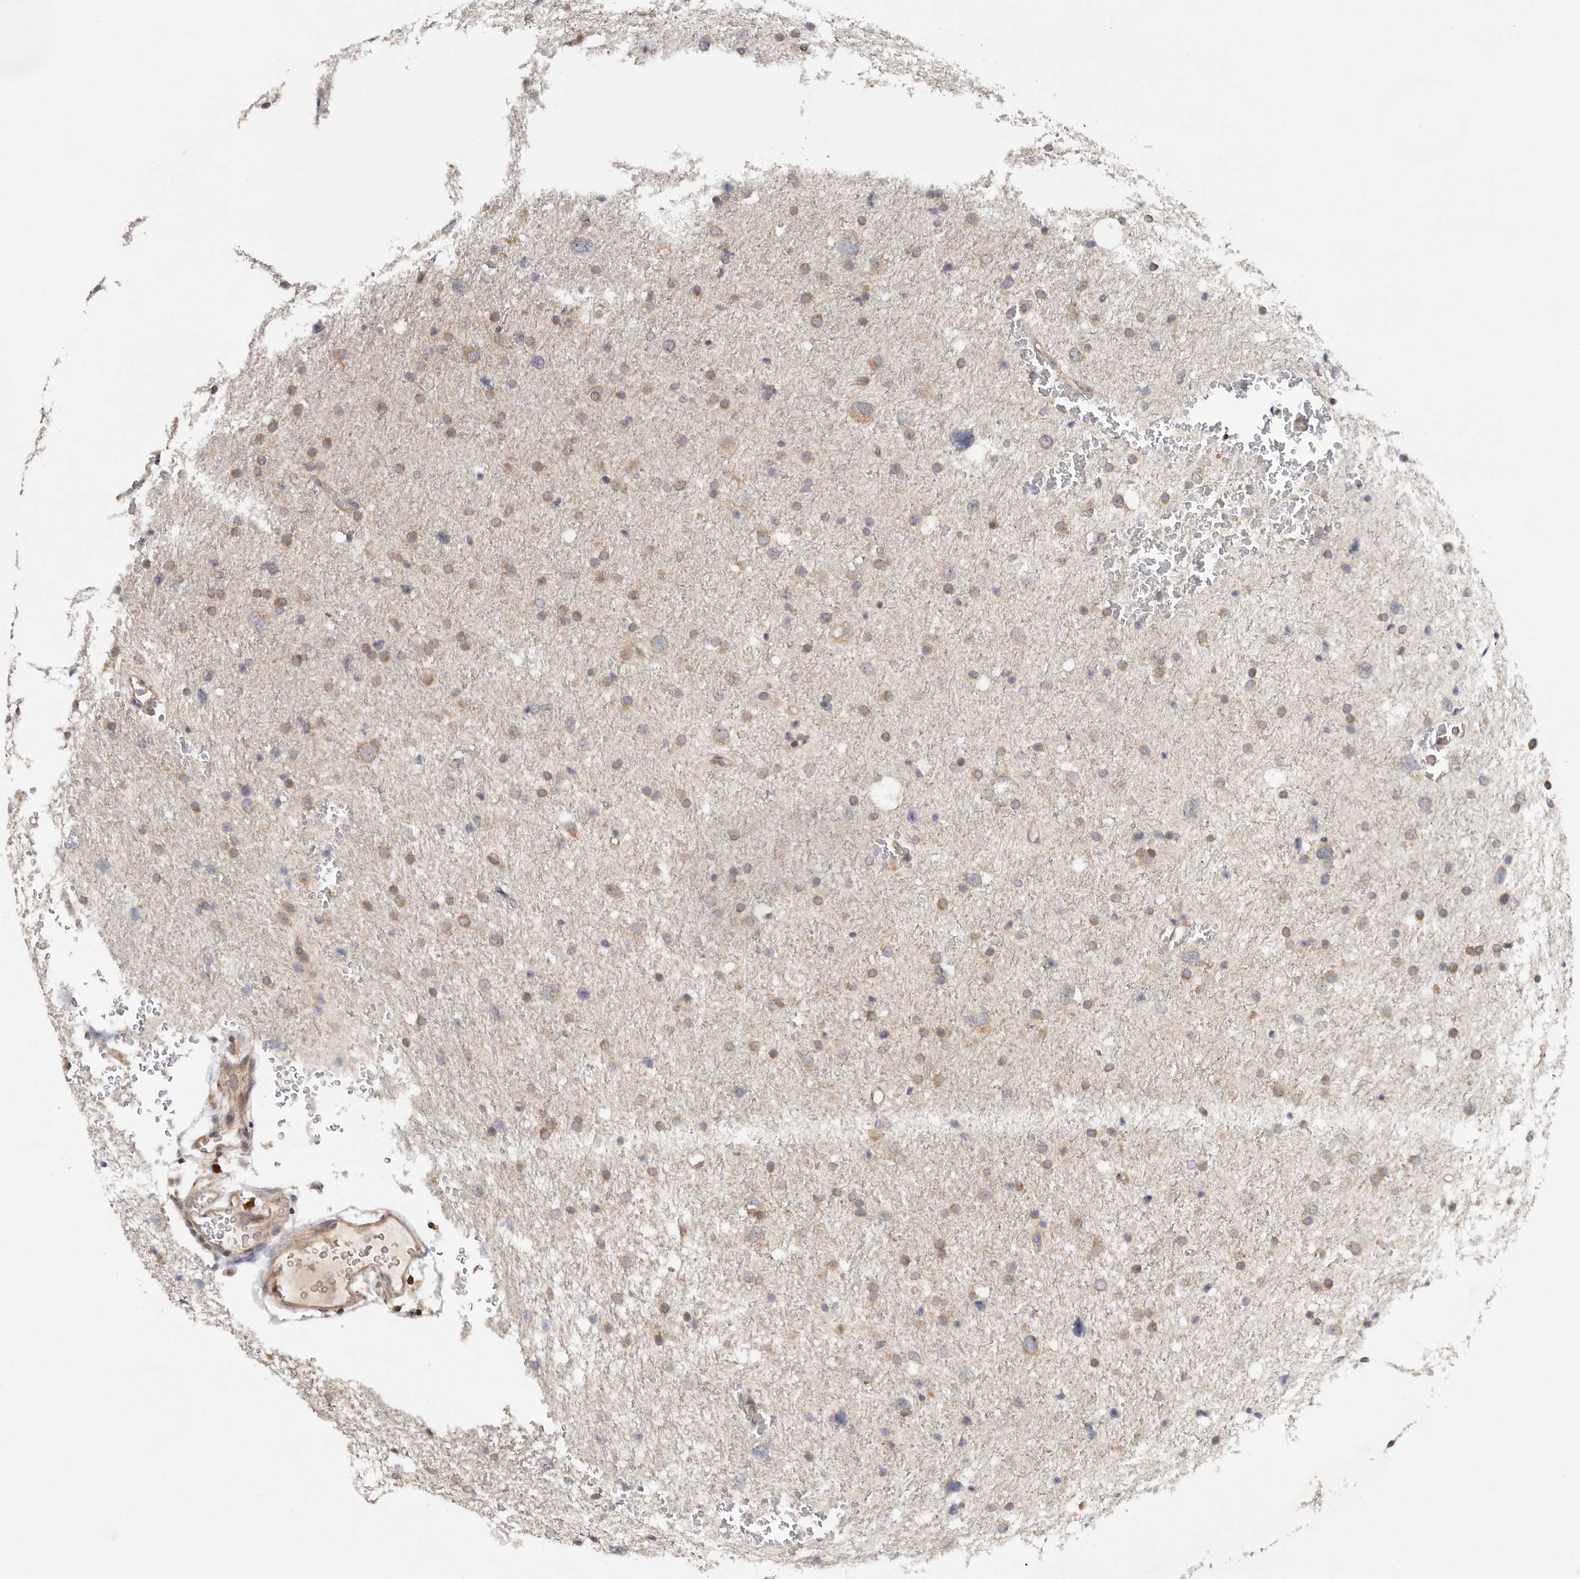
{"staining": {"intensity": "moderate", "quantity": ">75%", "location": "cytoplasmic/membranous"}, "tissue": "glioma", "cell_type": "Tumor cells", "image_type": "cancer", "snomed": [{"axis": "morphology", "description": "Glioma, malignant, Low grade"}, {"axis": "topography", "description": "Brain"}], "caption": "Immunohistochemistry (IHC) of glioma shows medium levels of moderate cytoplasmic/membranous staining in about >75% of tumor cells.", "gene": "PPP1R42", "patient": {"sex": "female", "age": 37}}